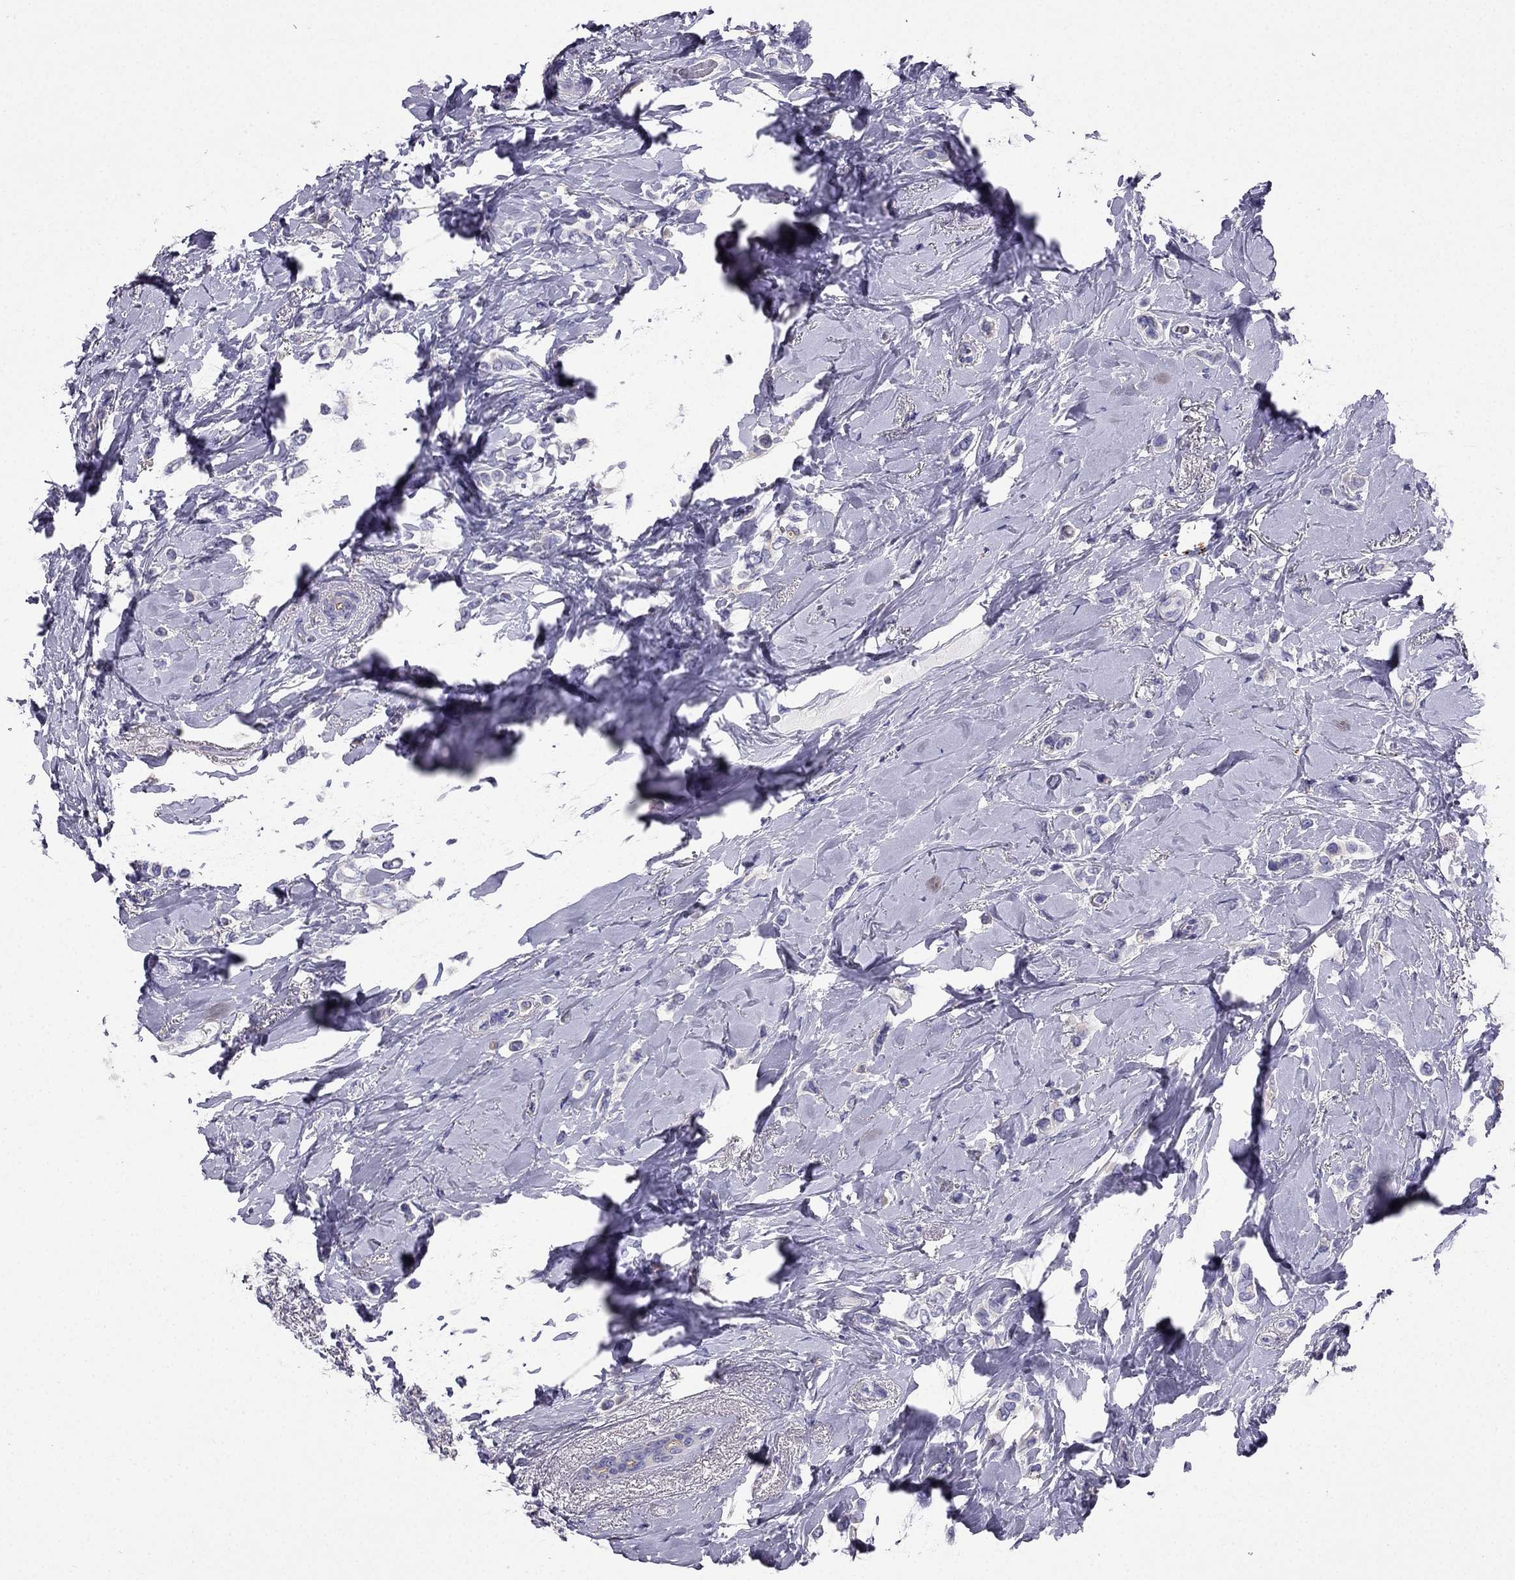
{"staining": {"intensity": "negative", "quantity": "none", "location": "none"}, "tissue": "breast cancer", "cell_type": "Tumor cells", "image_type": "cancer", "snomed": [{"axis": "morphology", "description": "Lobular carcinoma"}, {"axis": "topography", "description": "Breast"}], "caption": "Immunohistochemistry (IHC) histopathology image of breast cancer stained for a protein (brown), which exhibits no expression in tumor cells.", "gene": "PTH", "patient": {"sex": "female", "age": 66}}